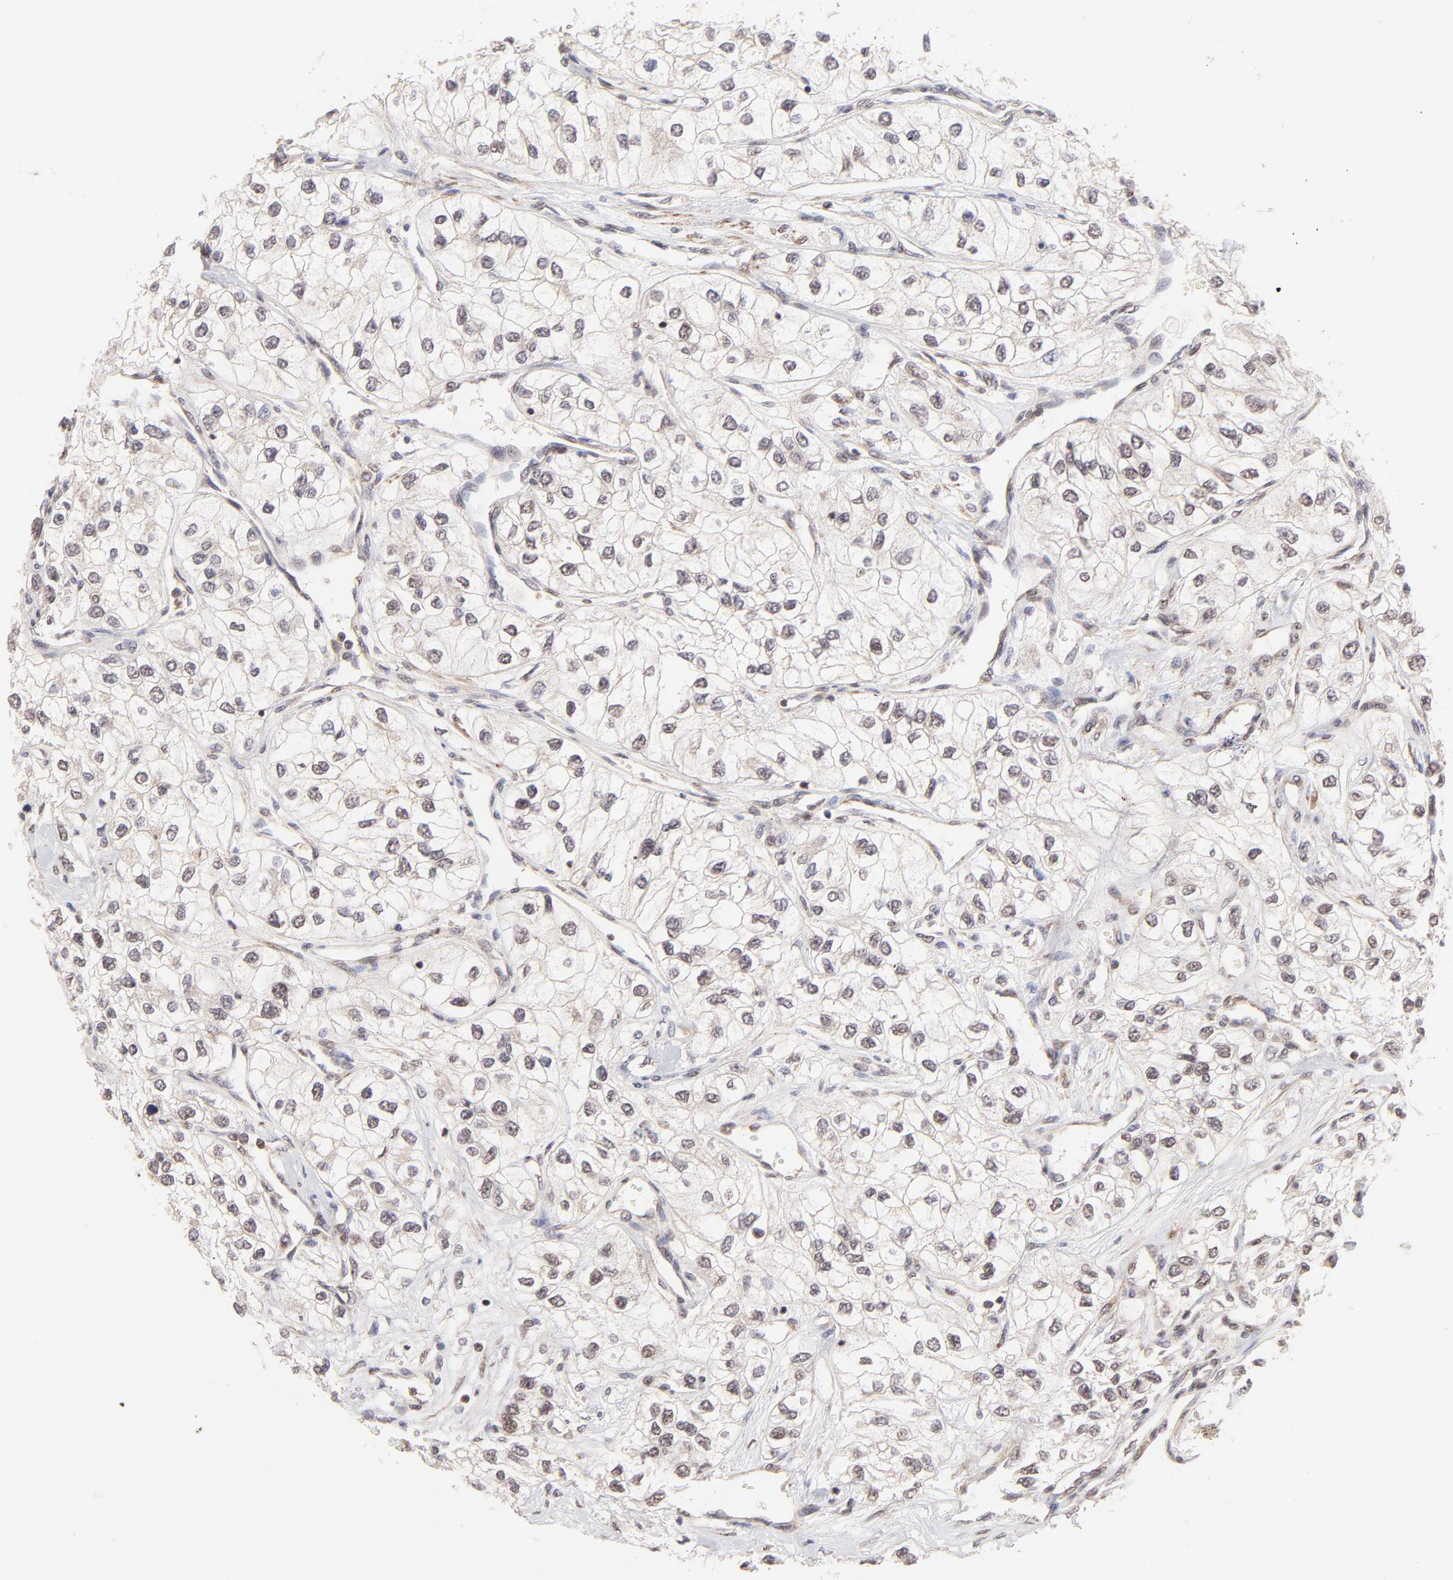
{"staining": {"intensity": "weak", "quantity": "25%-75%", "location": "nuclear"}, "tissue": "renal cancer", "cell_type": "Tumor cells", "image_type": "cancer", "snomed": [{"axis": "morphology", "description": "Adenocarcinoma, NOS"}, {"axis": "topography", "description": "Kidney"}], "caption": "Tumor cells show low levels of weak nuclear positivity in about 25%-75% of cells in adenocarcinoma (renal). (Brightfield microscopy of DAB IHC at high magnification).", "gene": "MED12", "patient": {"sex": "male", "age": 57}}